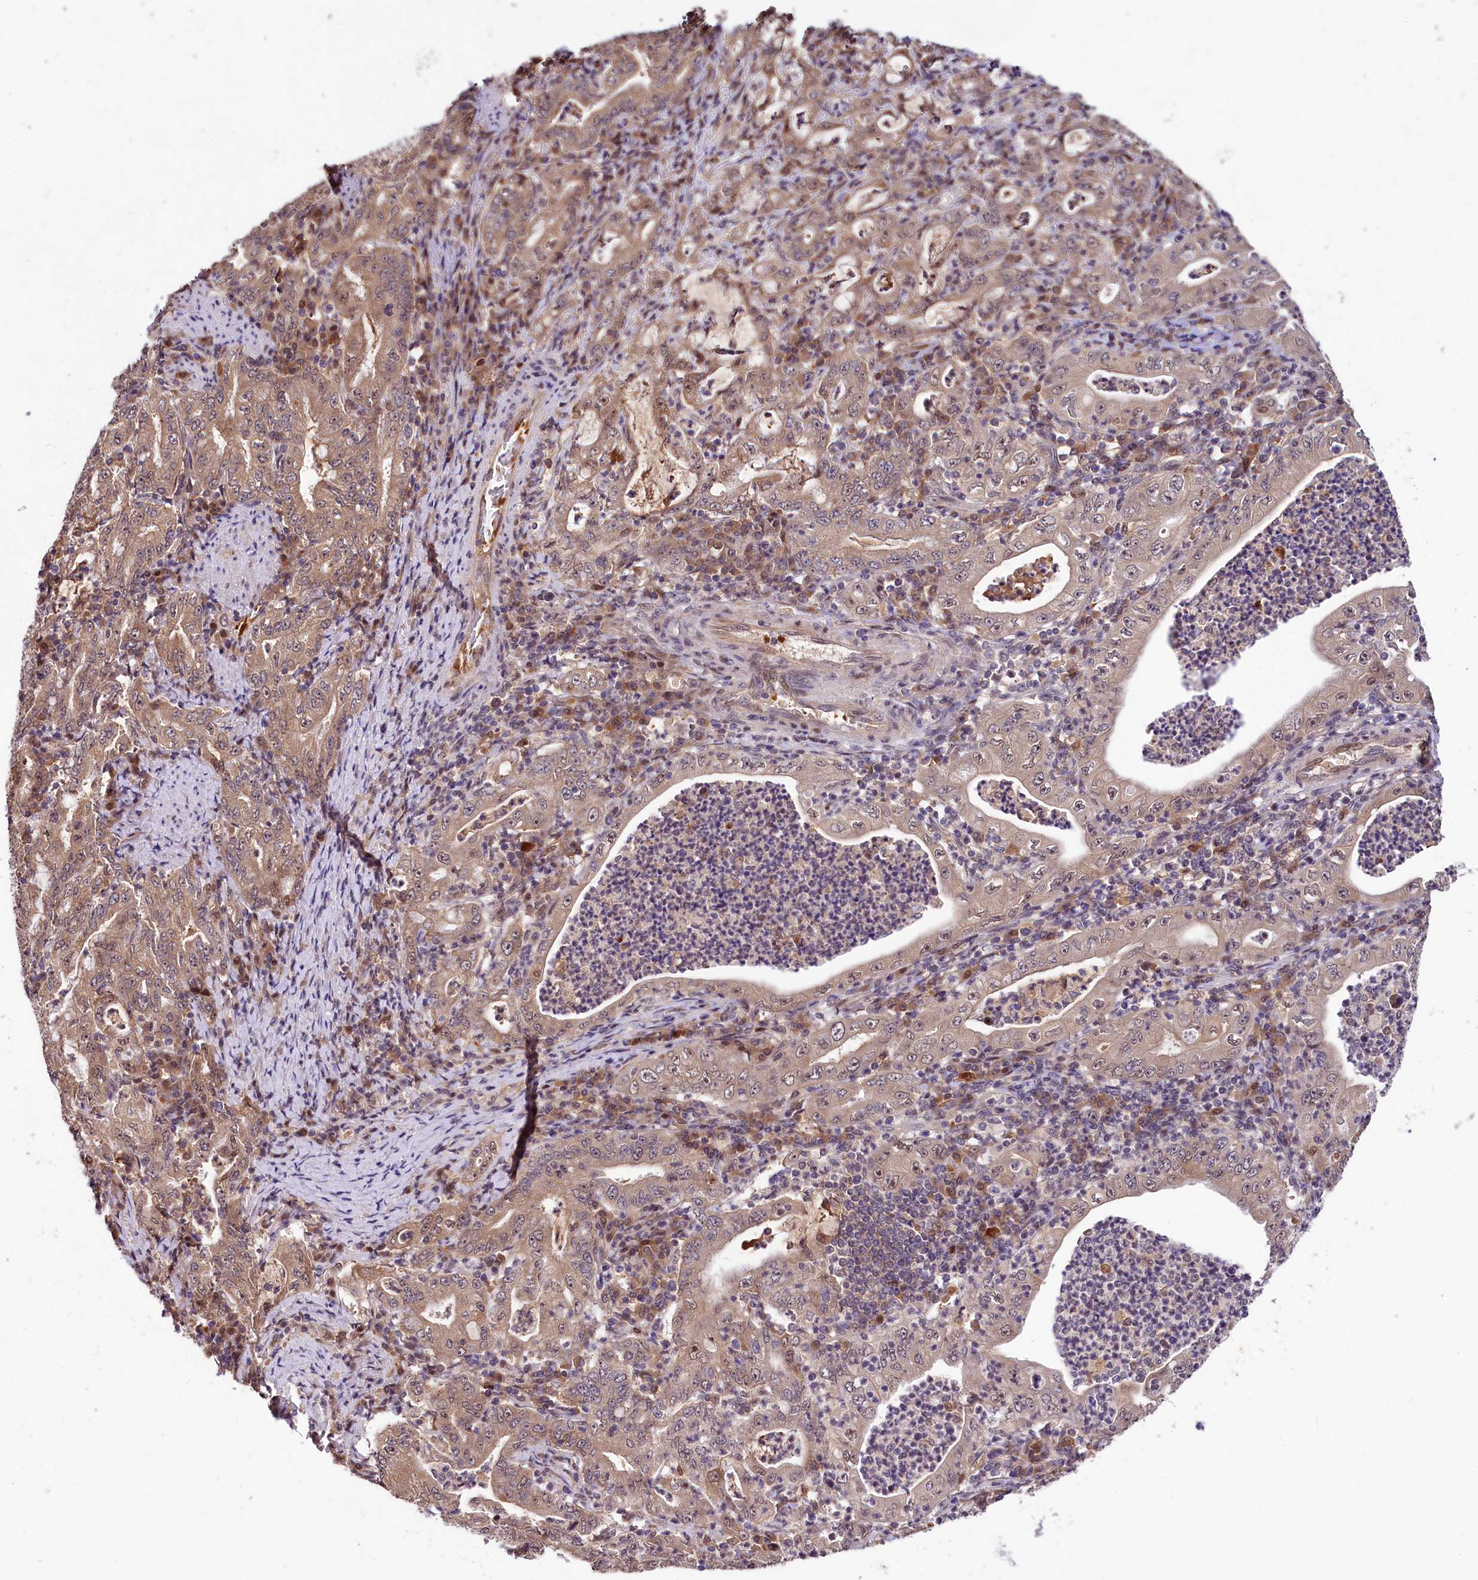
{"staining": {"intensity": "moderate", "quantity": ">75%", "location": "cytoplasmic/membranous"}, "tissue": "stomach cancer", "cell_type": "Tumor cells", "image_type": "cancer", "snomed": [{"axis": "morphology", "description": "Normal tissue, NOS"}, {"axis": "morphology", "description": "Adenocarcinoma, NOS"}, {"axis": "topography", "description": "Esophagus"}, {"axis": "topography", "description": "Stomach, upper"}, {"axis": "topography", "description": "Peripheral nerve tissue"}], "caption": "Stomach cancer was stained to show a protein in brown. There is medium levels of moderate cytoplasmic/membranous positivity in approximately >75% of tumor cells. Using DAB (brown) and hematoxylin (blue) stains, captured at high magnification using brightfield microscopy.", "gene": "N4BP2L1", "patient": {"sex": "male", "age": 62}}